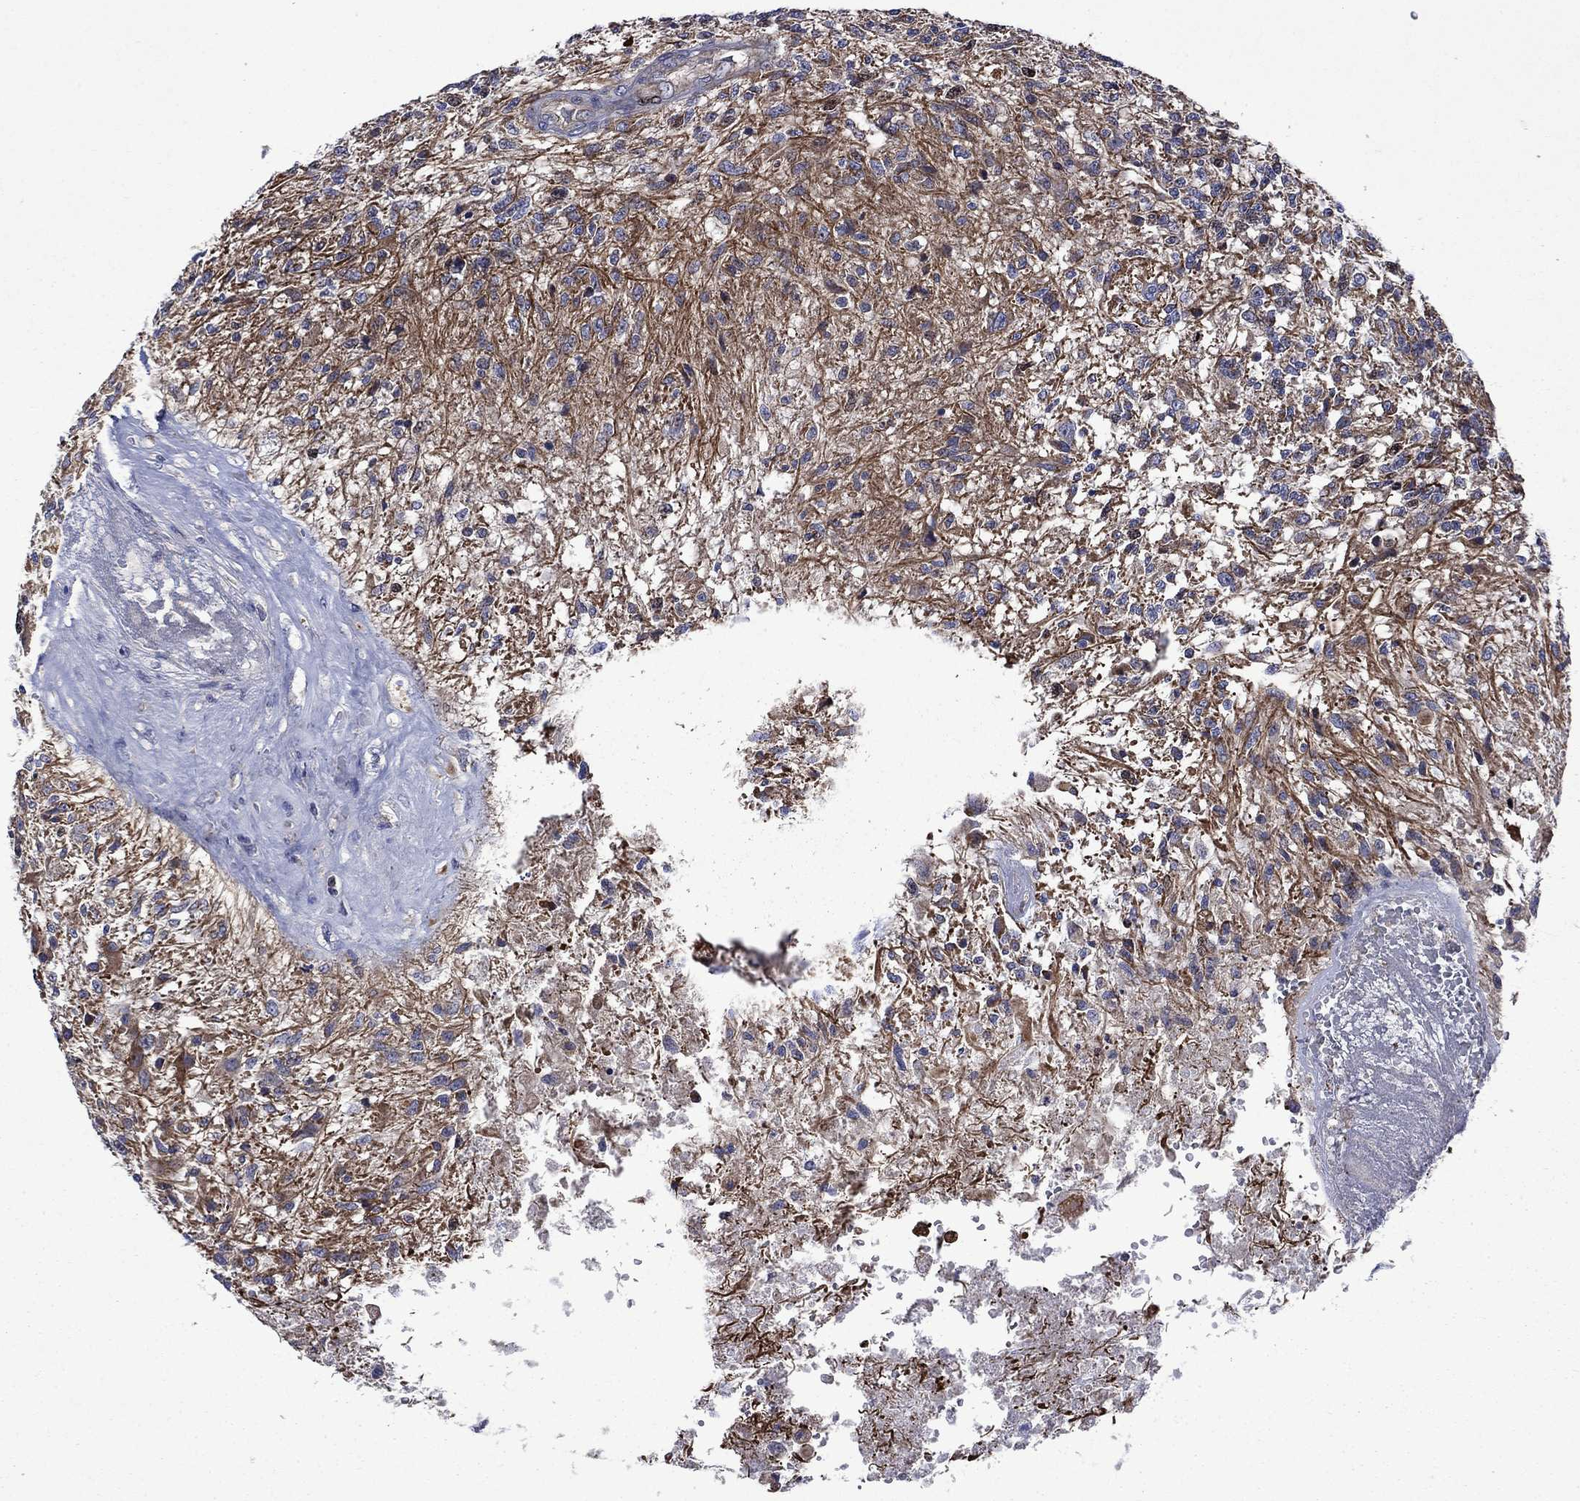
{"staining": {"intensity": "moderate", "quantity": "<25%", "location": "cytoplasmic/membranous"}, "tissue": "glioma", "cell_type": "Tumor cells", "image_type": "cancer", "snomed": [{"axis": "morphology", "description": "Glioma, malignant, High grade"}, {"axis": "topography", "description": "Brain"}], "caption": "This micrograph reveals glioma stained with IHC to label a protein in brown. The cytoplasmic/membranous of tumor cells show moderate positivity for the protein. Nuclei are counter-stained blue.", "gene": "KIF22", "patient": {"sex": "male", "age": 56}}